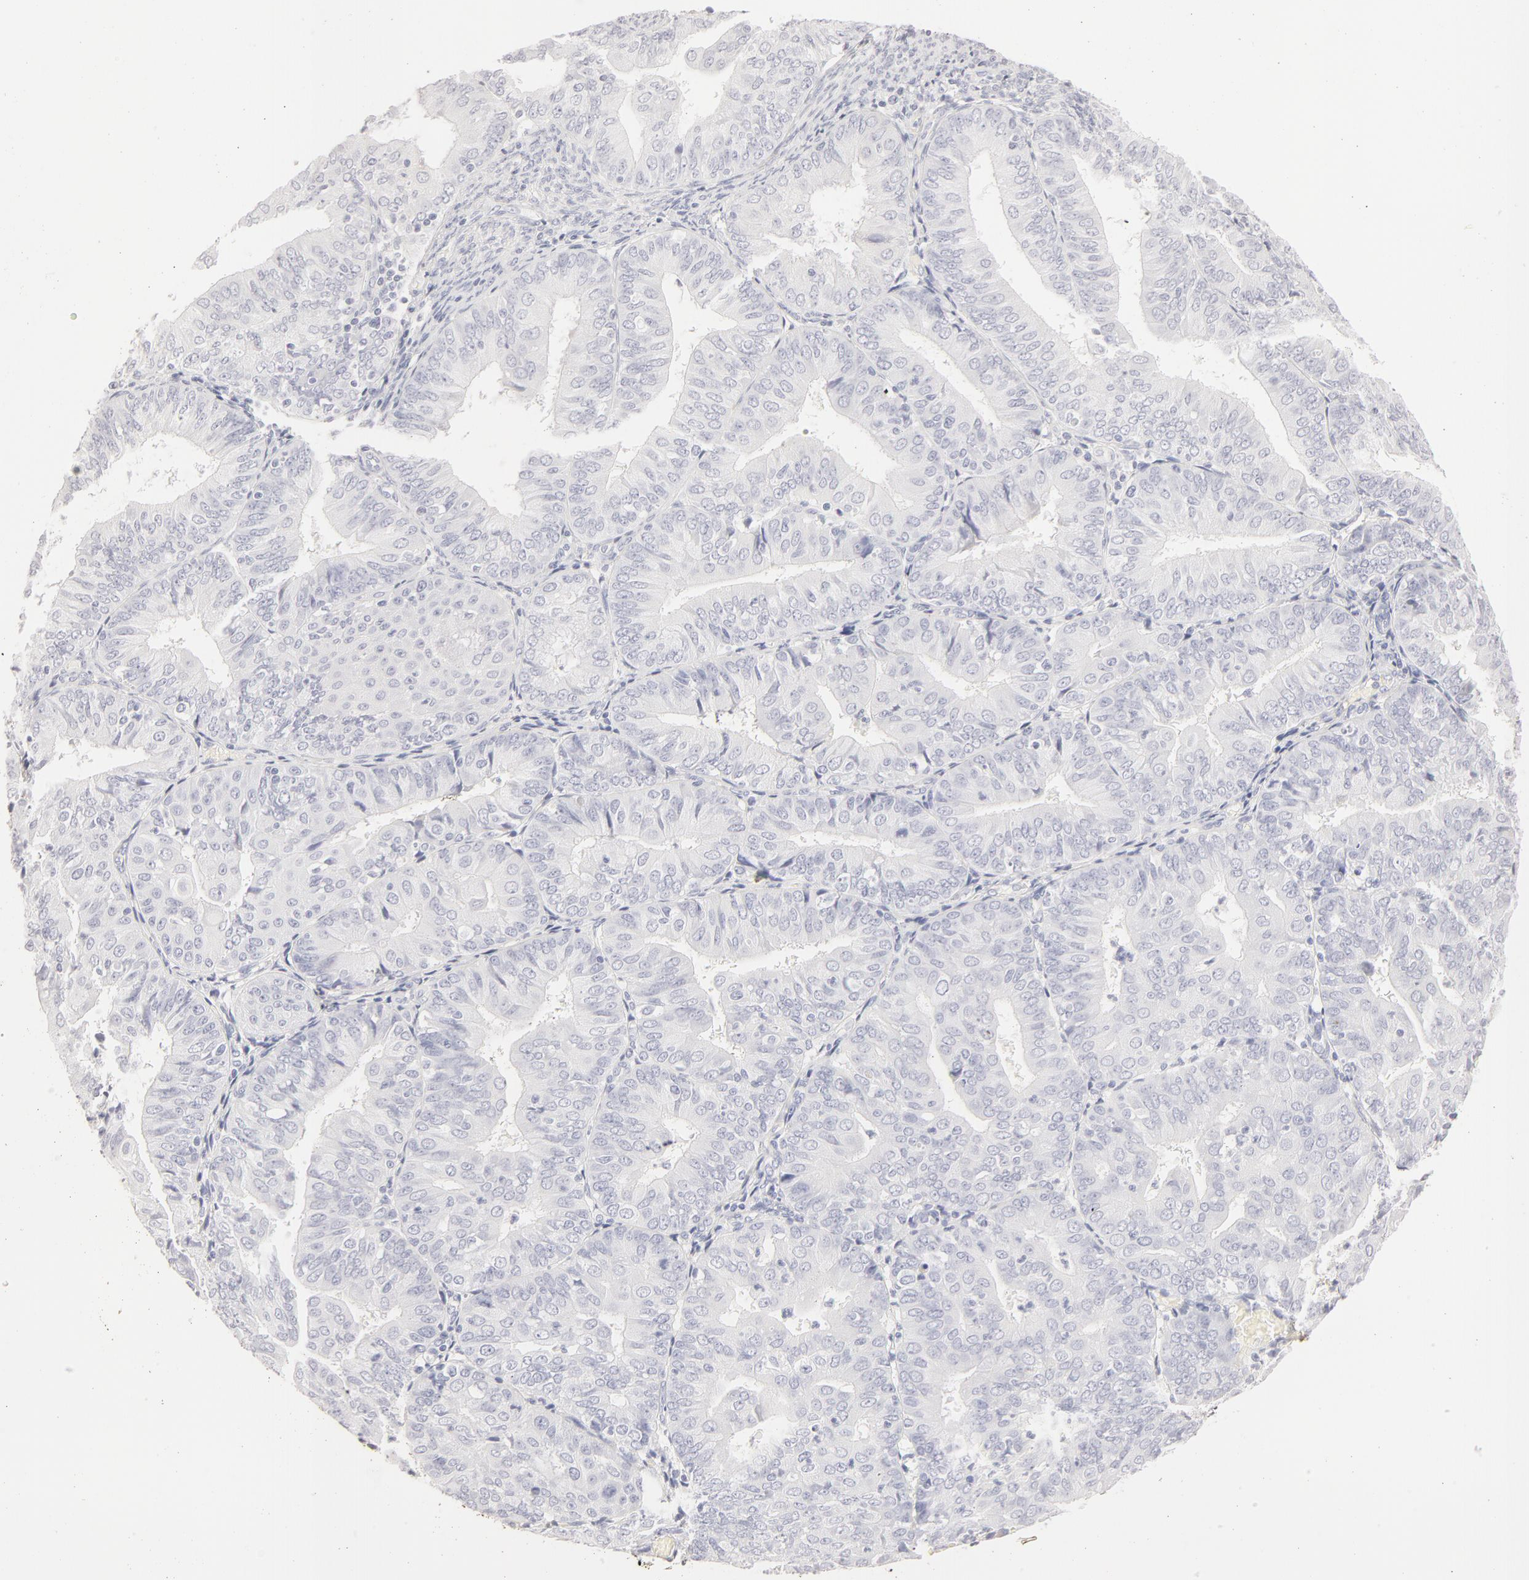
{"staining": {"intensity": "negative", "quantity": "none", "location": "none"}, "tissue": "endometrial cancer", "cell_type": "Tumor cells", "image_type": "cancer", "snomed": [{"axis": "morphology", "description": "Adenocarcinoma, NOS"}, {"axis": "topography", "description": "Endometrium"}], "caption": "Endometrial cancer was stained to show a protein in brown. There is no significant expression in tumor cells. The staining is performed using DAB brown chromogen with nuclei counter-stained in using hematoxylin.", "gene": "LGALS7B", "patient": {"sex": "female", "age": 79}}